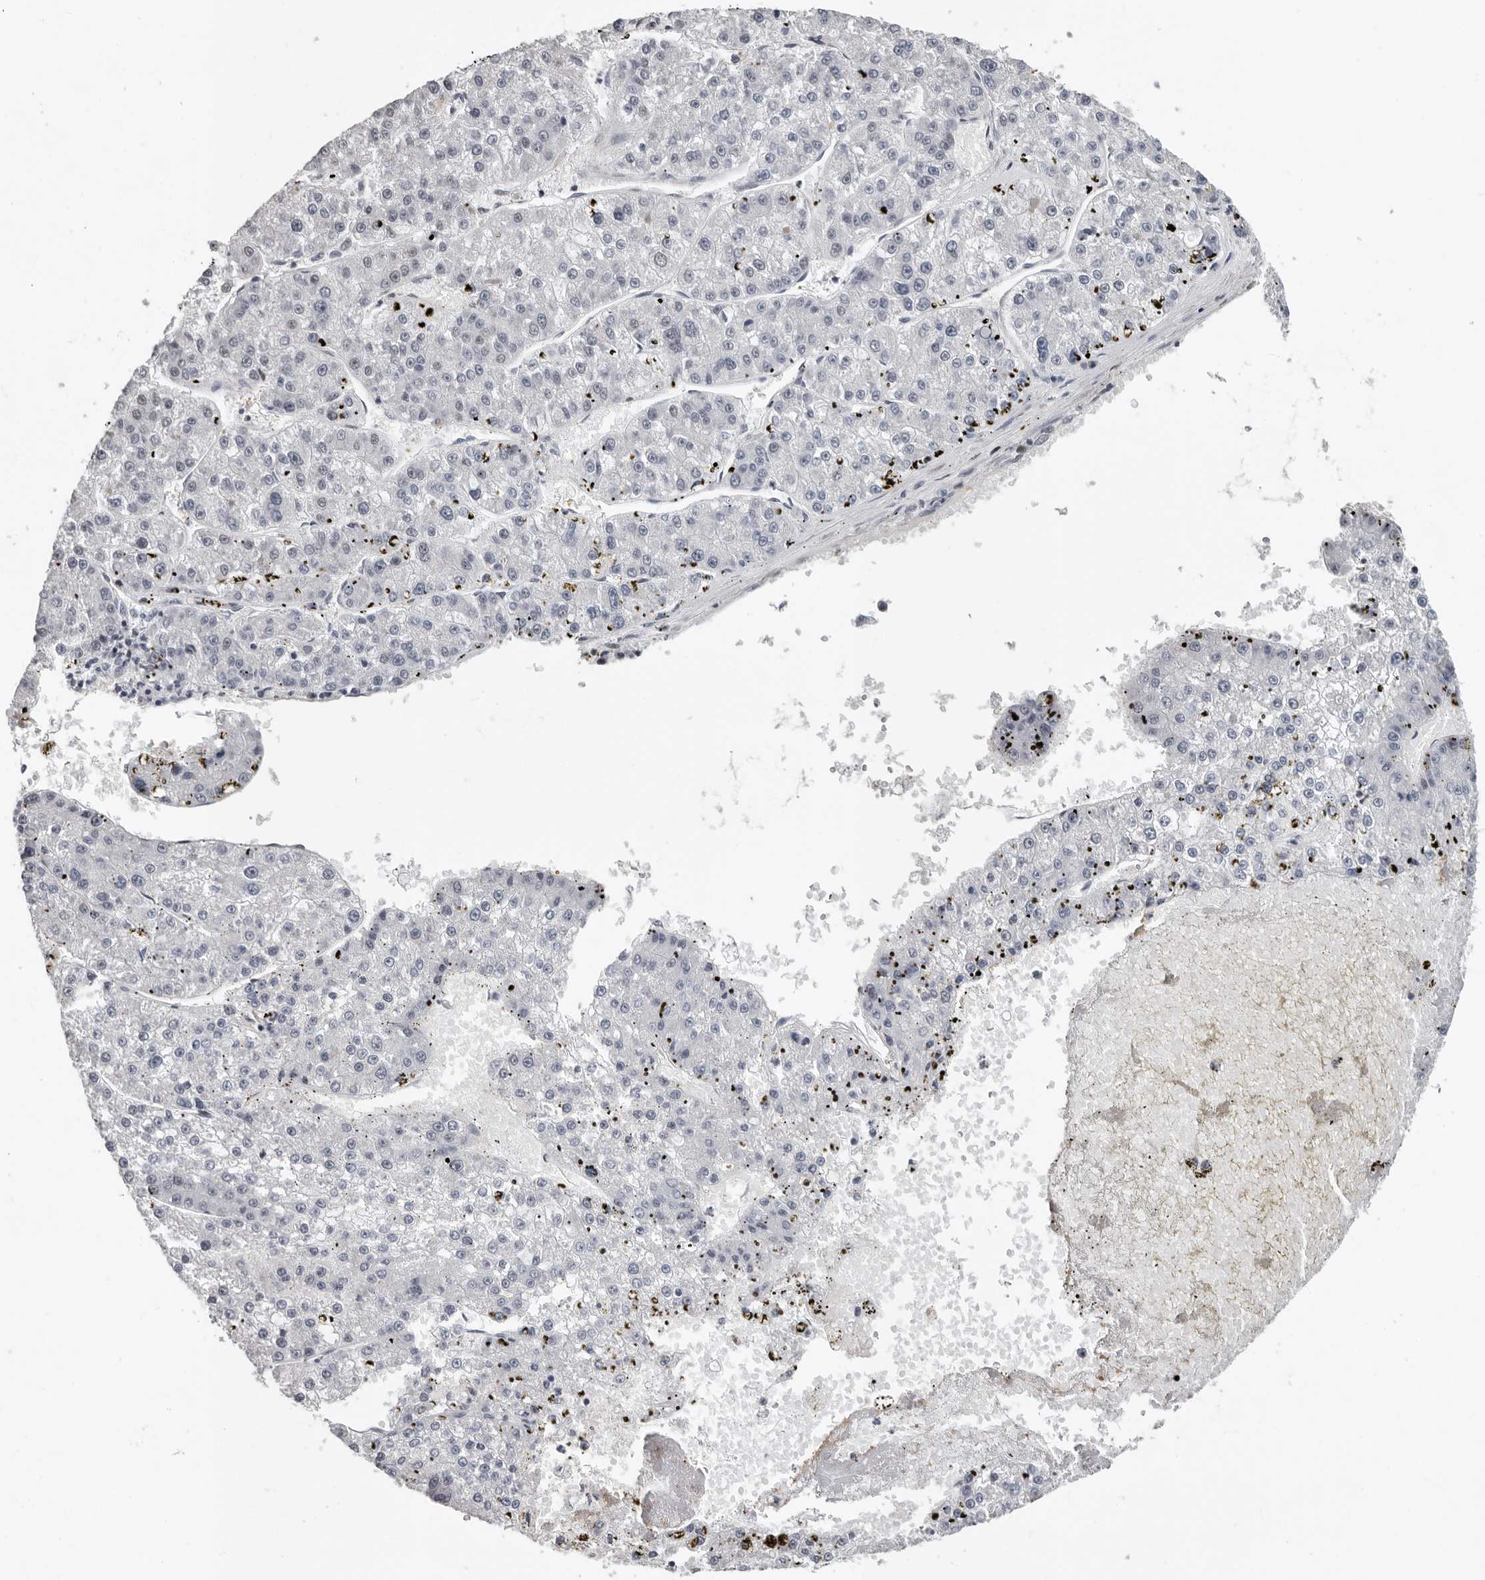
{"staining": {"intensity": "negative", "quantity": "none", "location": "none"}, "tissue": "liver cancer", "cell_type": "Tumor cells", "image_type": "cancer", "snomed": [{"axis": "morphology", "description": "Carcinoma, Hepatocellular, NOS"}, {"axis": "topography", "description": "Liver"}], "caption": "This is an IHC image of liver hepatocellular carcinoma. There is no positivity in tumor cells.", "gene": "RALGPS2", "patient": {"sex": "female", "age": 73}}